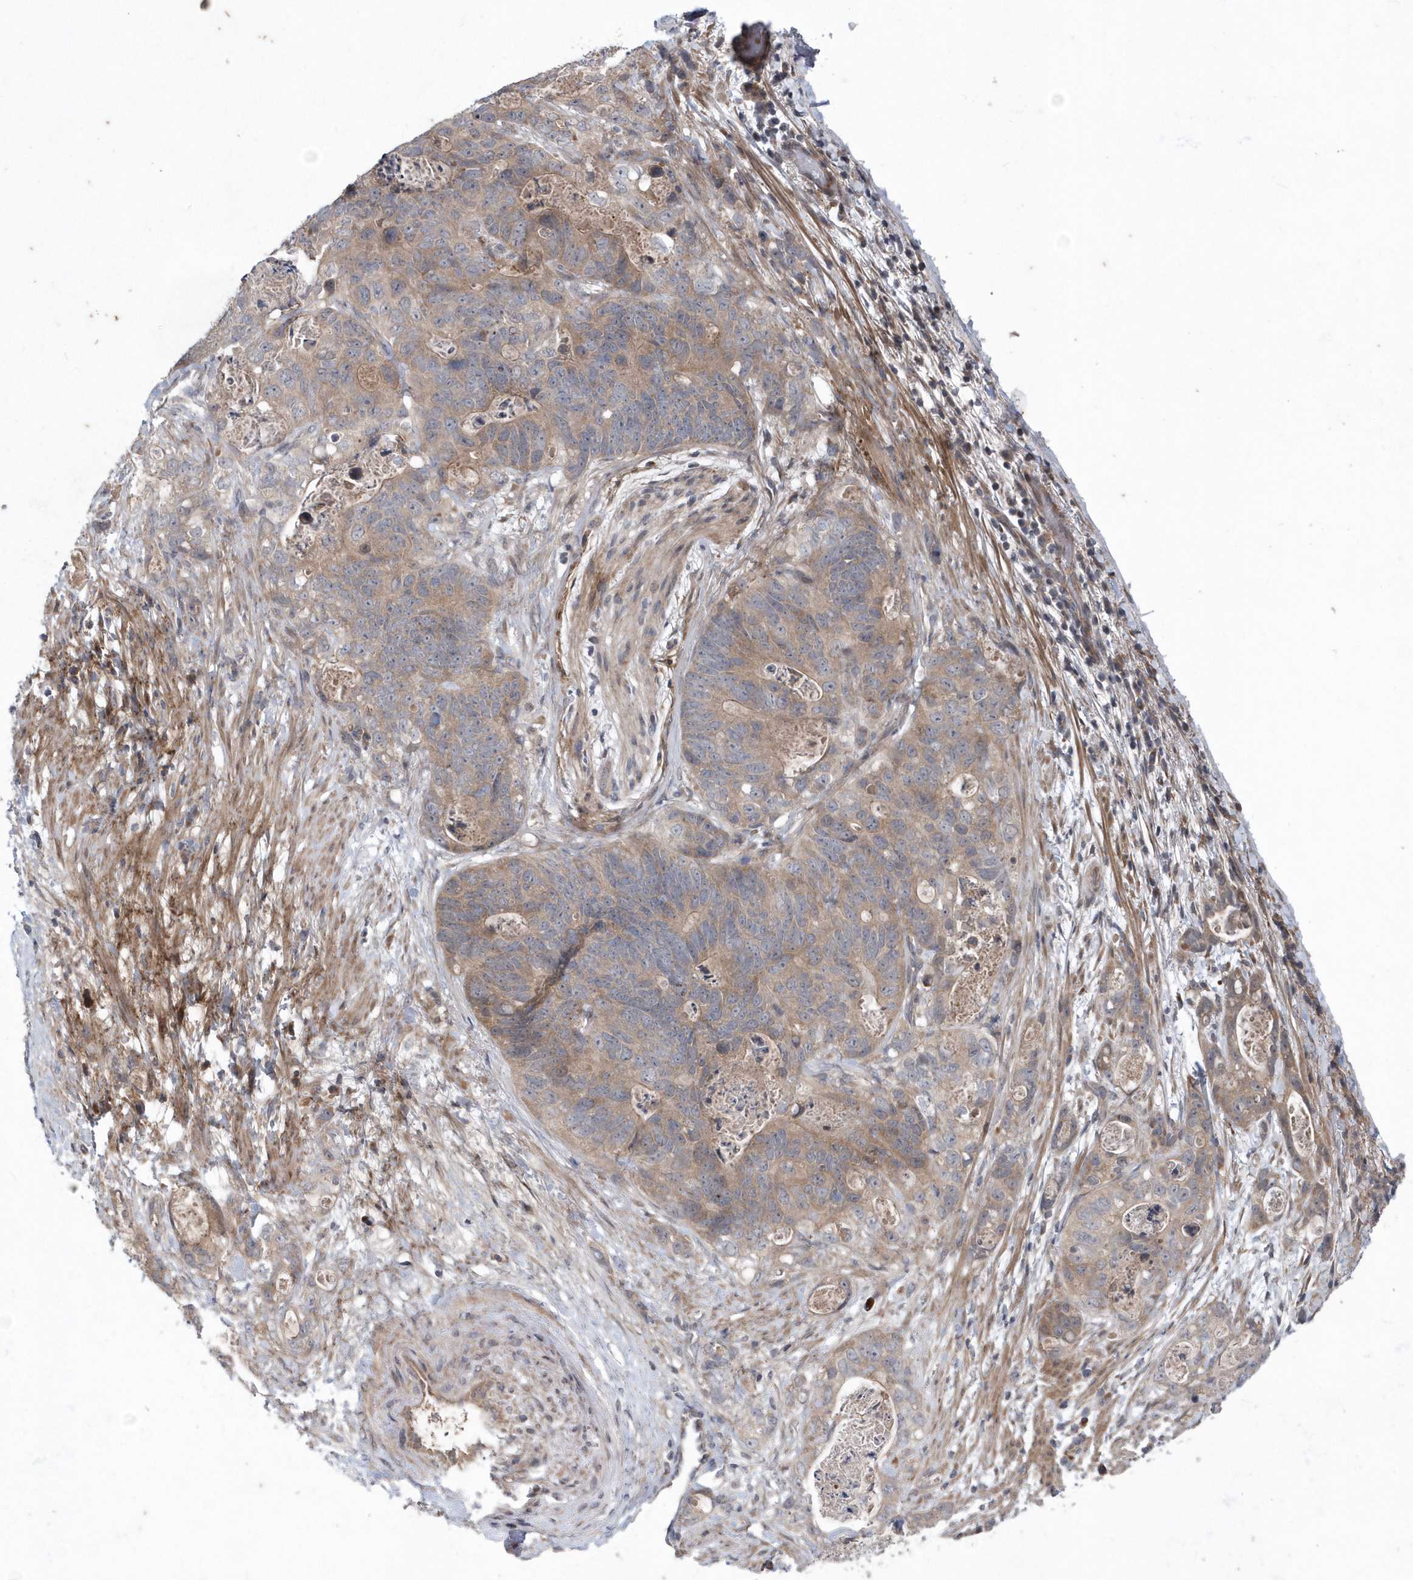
{"staining": {"intensity": "weak", "quantity": "25%-75%", "location": "cytoplasmic/membranous"}, "tissue": "stomach cancer", "cell_type": "Tumor cells", "image_type": "cancer", "snomed": [{"axis": "morphology", "description": "Normal tissue, NOS"}, {"axis": "morphology", "description": "Adenocarcinoma, NOS"}, {"axis": "topography", "description": "Stomach"}], "caption": "Immunohistochemical staining of human adenocarcinoma (stomach) demonstrates weak cytoplasmic/membranous protein staining in approximately 25%-75% of tumor cells. (DAB IHC with brightfield microscopy, high magnification).", "gene": "HMGCS1", "patient": {"sex": "female", "age": 89}}